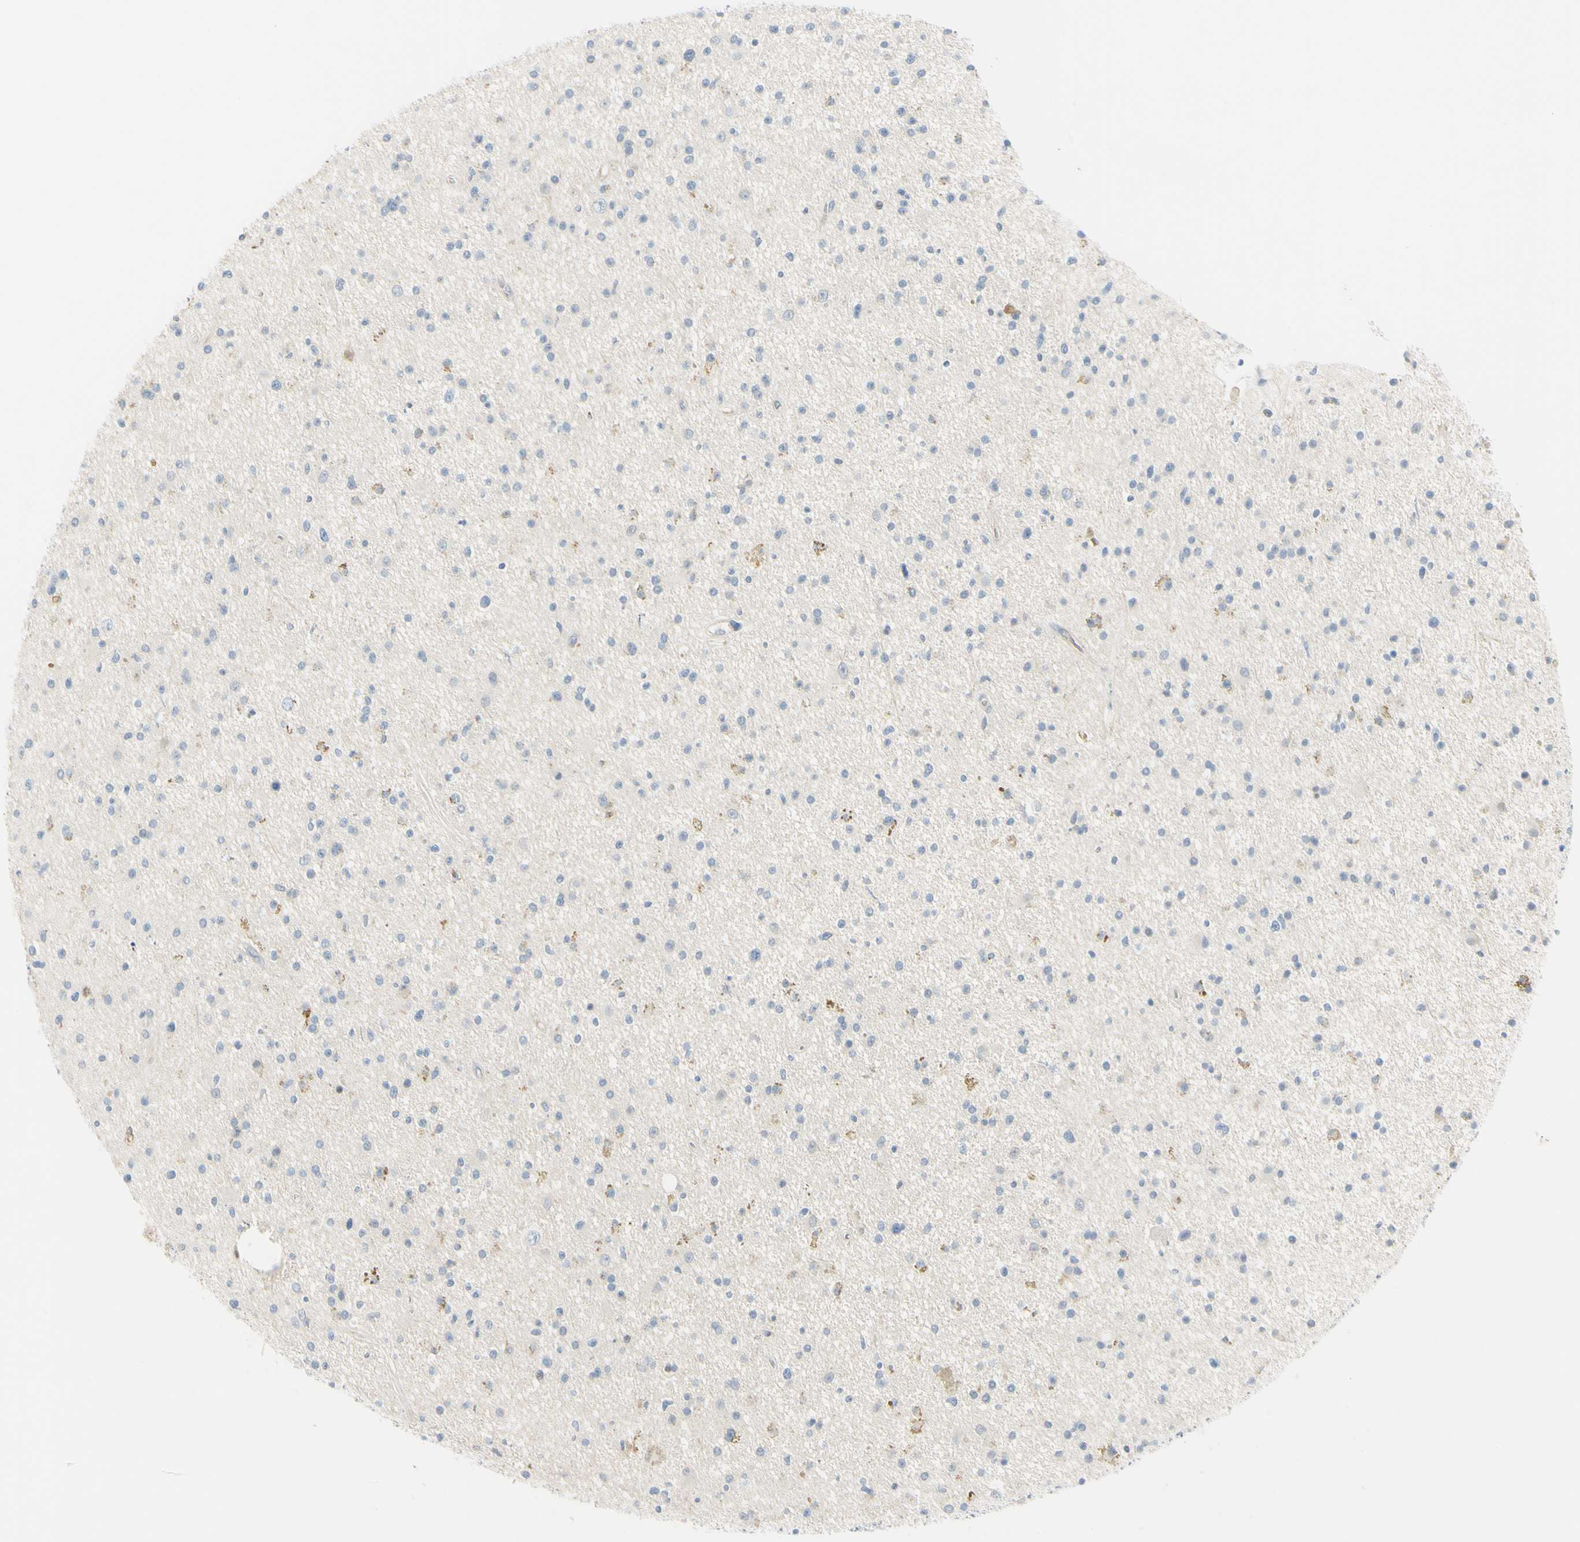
{"staining": {"intensity": "negative", "quantity": "none", "location": "none"}, "tissue": "glioma", "cell_type": "Tumor cells", "image_type": "cancer", "snomed": [{"axis": "morphology", "description": "Glioma, malignant, High grade"}, {"axis": "topography", "description": "Brain"}], "caption": "This is a micrograph of immunohistochemistry (IHC) staining of glioma, which shows no positivity in tumor cells.", "gene": "ASB9", "patient": {"sex": "male", "age": 33}}